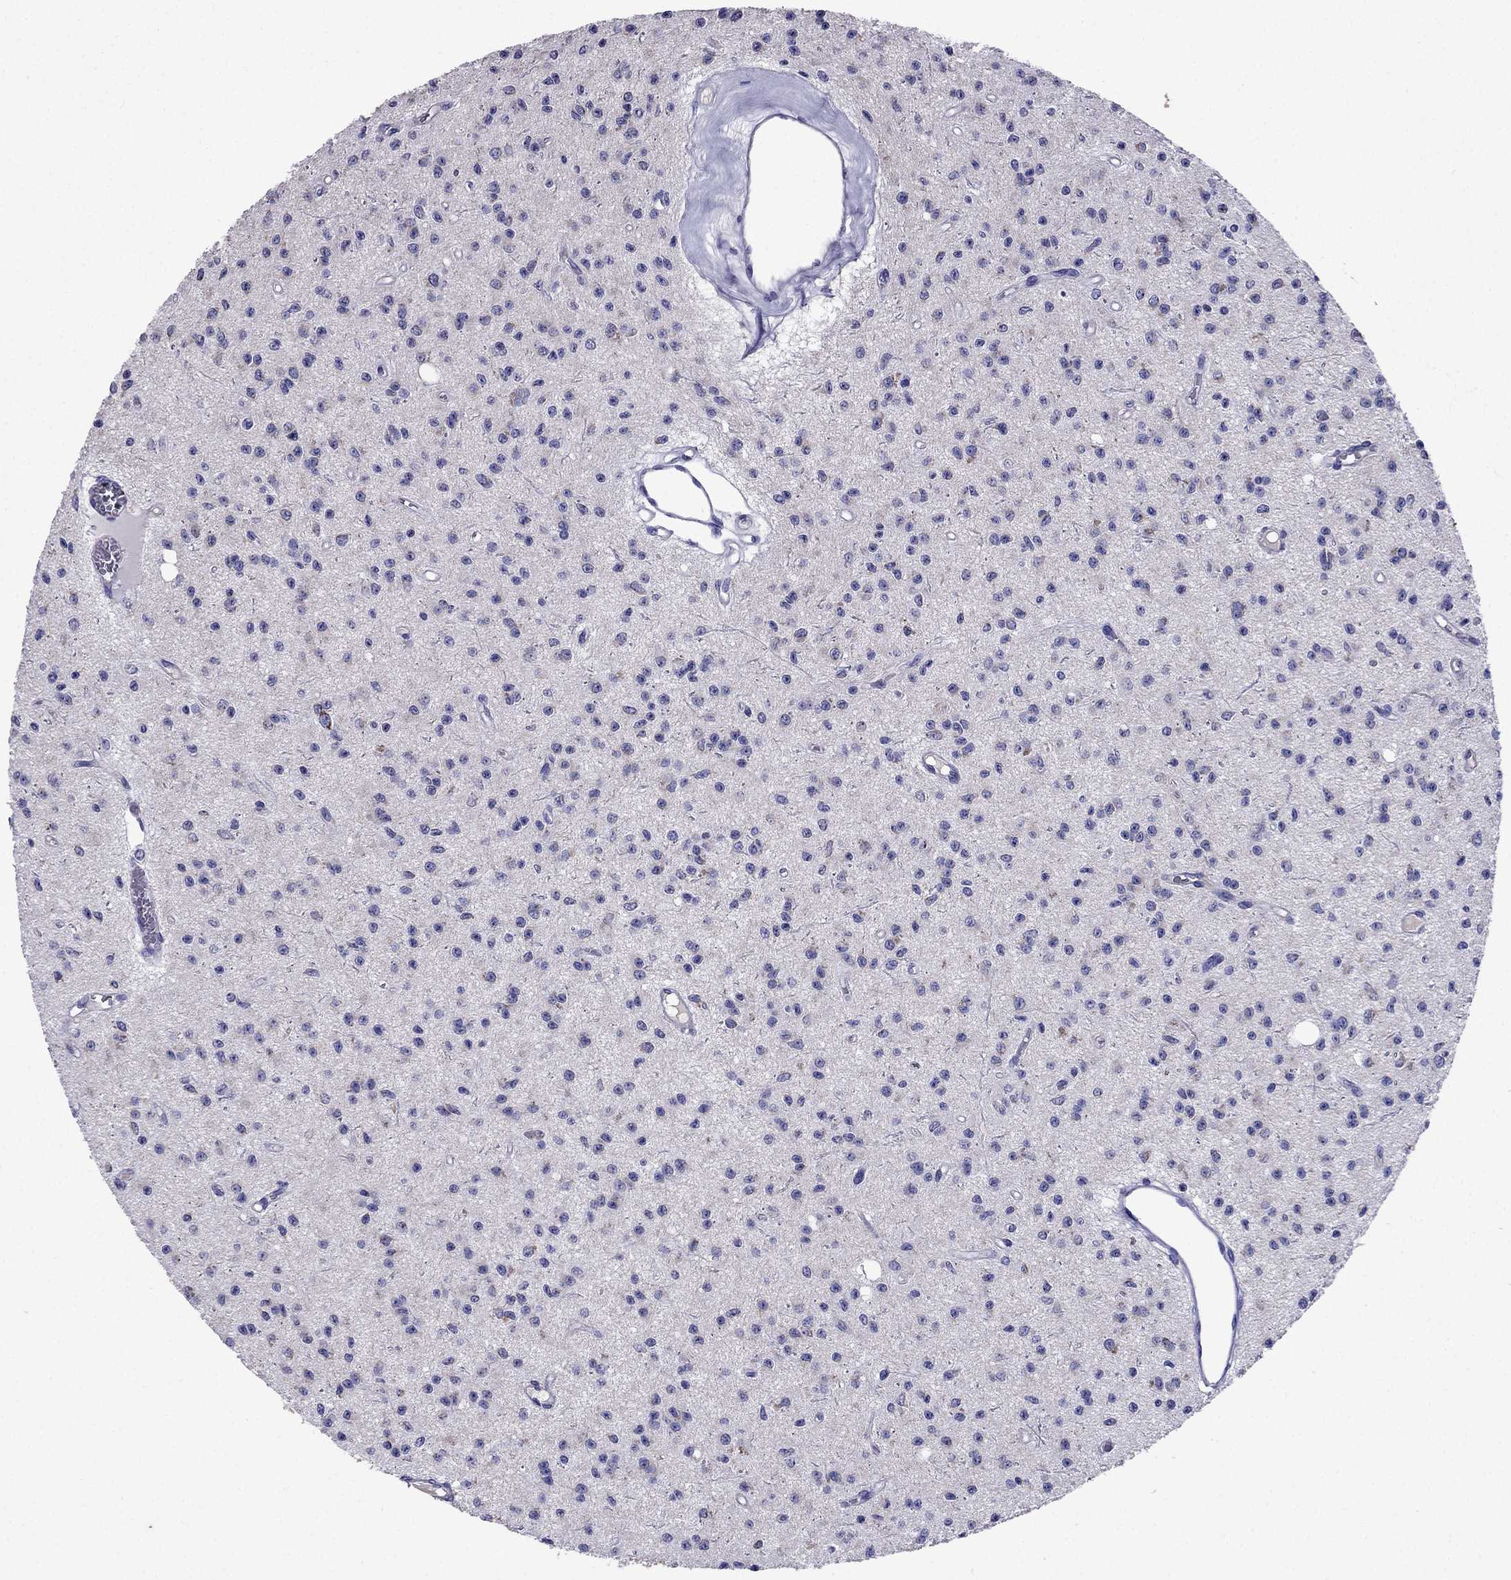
{"staining": {"intensity": "weak", "quantity": "25%-75%", "location": "cytoplasmic/membranous"}, "tissue": "glioma", "cell_type": "Tumor cells", "image_type": "cancer", "snomed": [{"axis": "morphology", "description": "Glioma, malignant, Low grade"}, {"axis": "topography", "description": "Brain"}], "caption": "Immunohistochemistry histopathology image of human low-grade glioma (malignant) stained for a protein (brown), which exhibits low levels of weak cytoplasmic/membranous positivity in approximately 25%-75% of tumor cells.", "gene": "DSC1", "patient": {"sex": "female", "age": 45}}